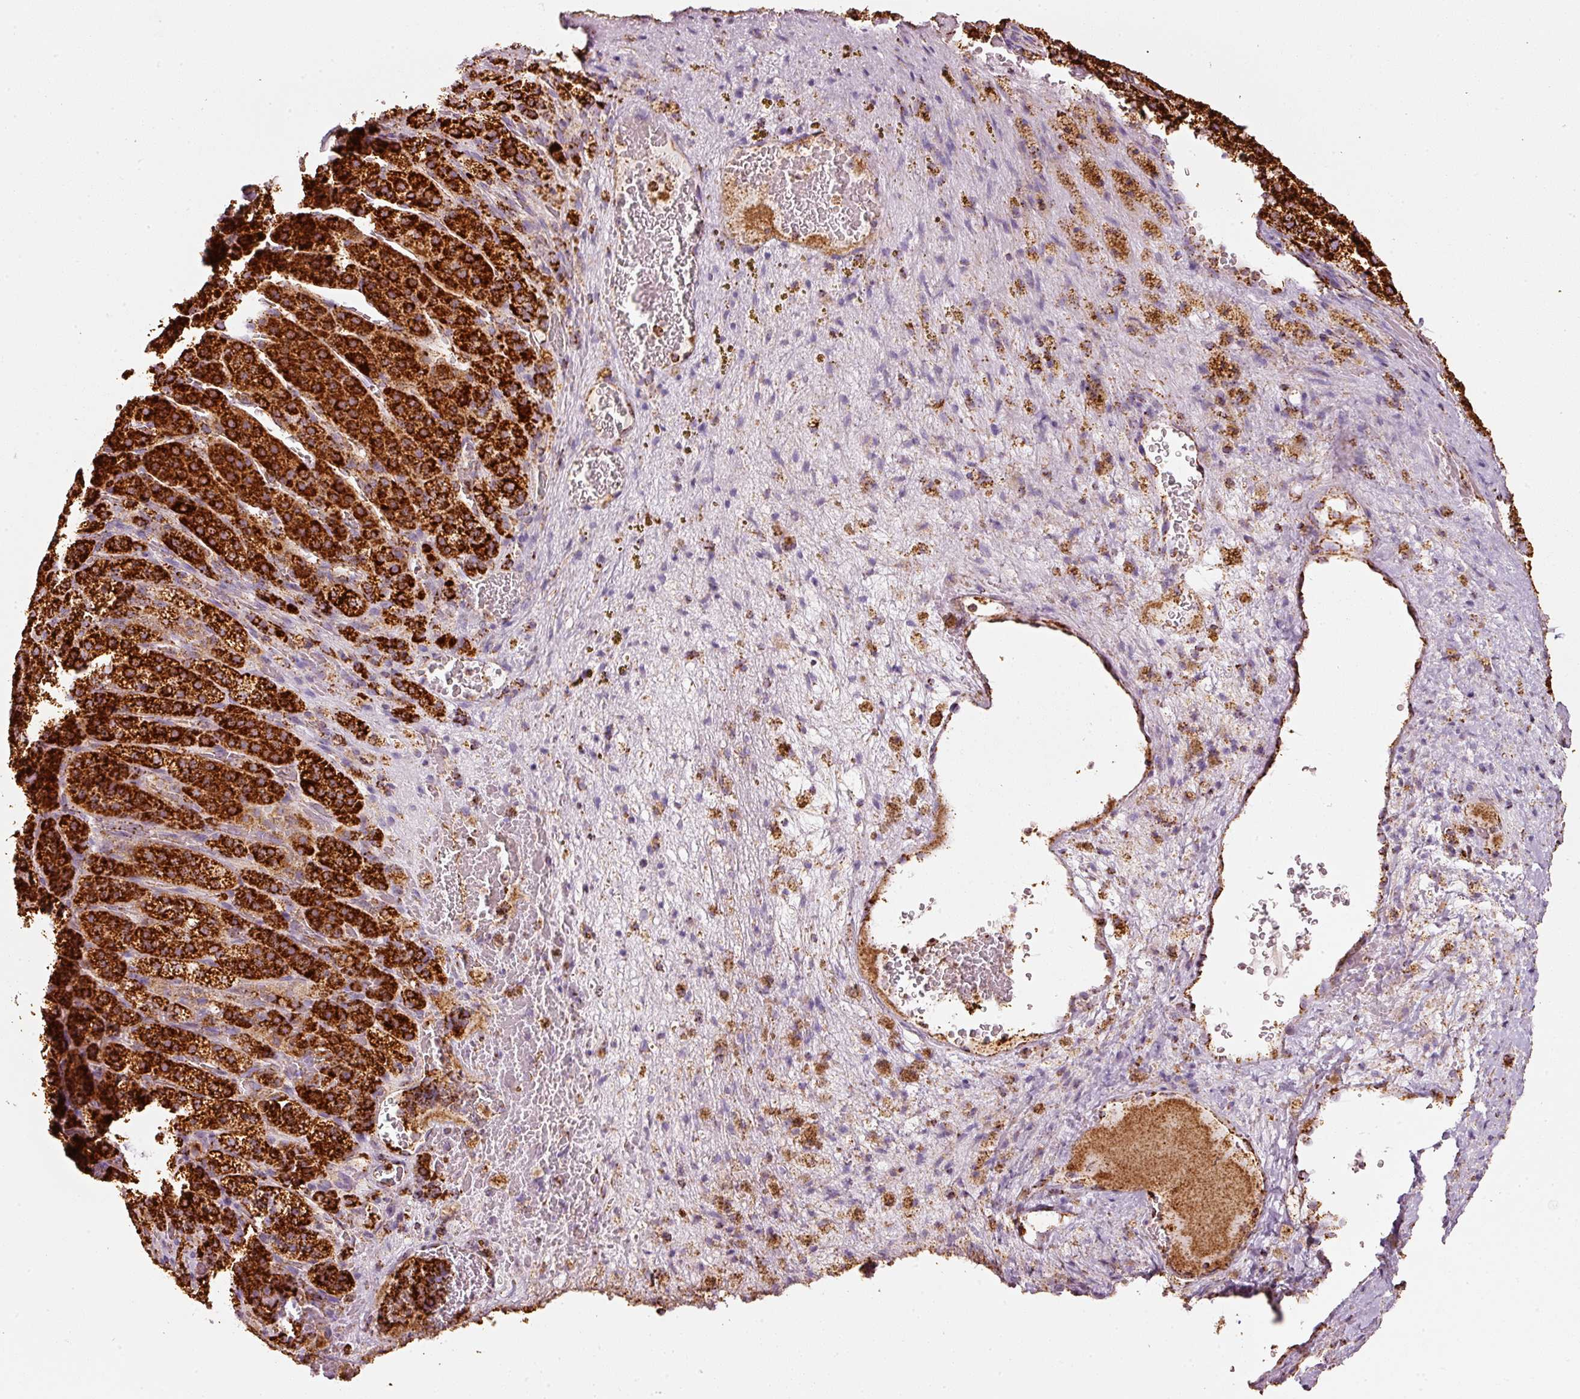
{"staining": {"intensity": "strong", "quantity": ">75%", "location": "cytoplasmic/membranous"}, "tissue": "adrenal gland", "cell_type": "Glandular cells", "image_type": "normal", "snomed": [{"axis": "morphology", "description": "Normal tissue, NOS"}, {"axis": "topography", "description": "Adrenal gland"}], "caption": "This image exhibits normal adrenal gland stained with immunohistochemistry to label a protein in brown. The cytoplasmic/membranous of glandular cells show strong positivity for the protein. Nuclei are counter-stained blue.", "gene": "MT", "patient": {"sex": "female", "age": 41}}